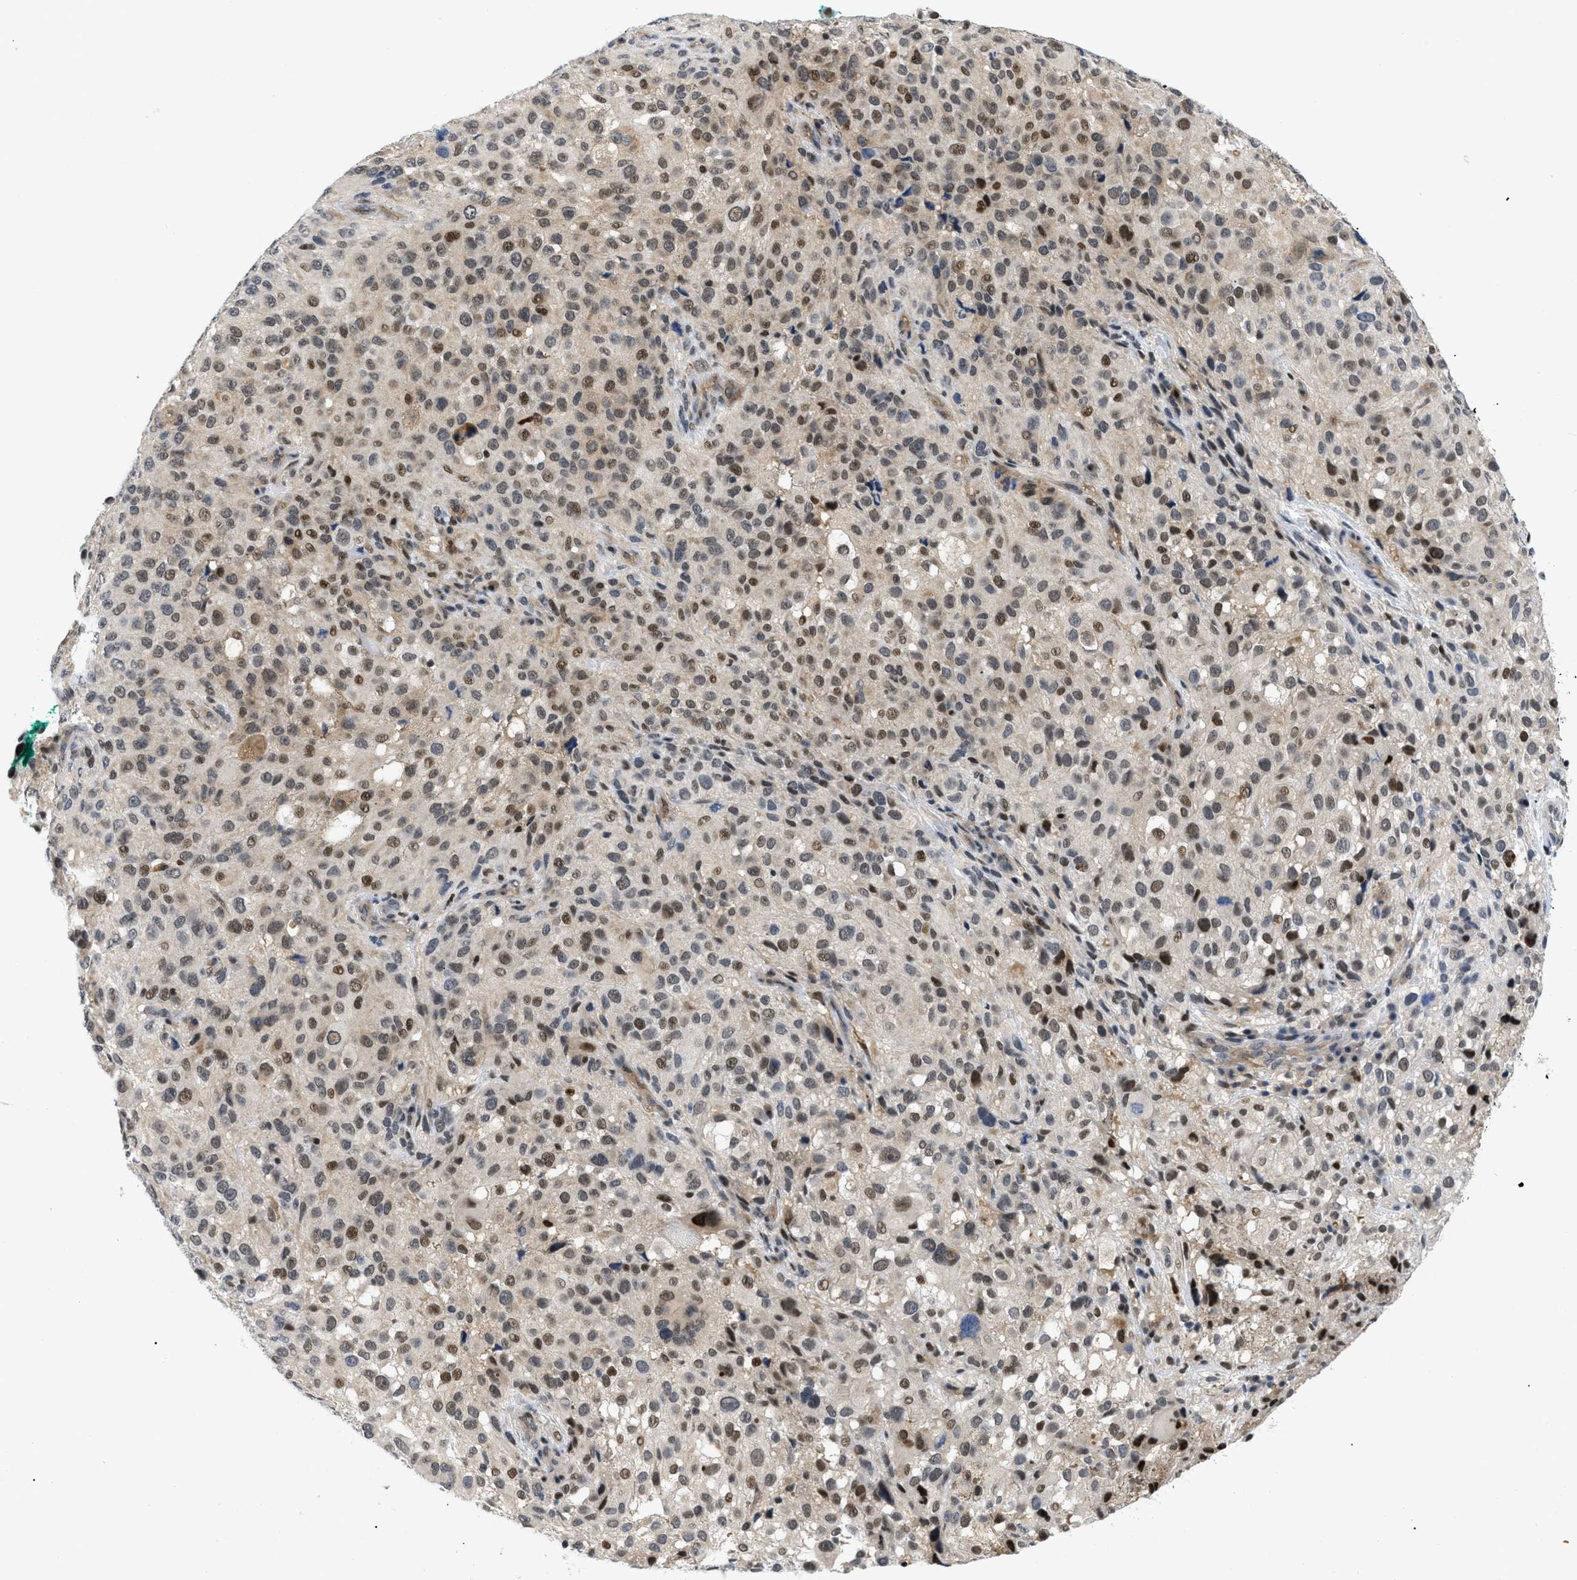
{"staining": {"intensity": "moderate", "quantity": ">75%", "location": "nuclear"}, "tissue": "melanoma", "cell_type": "Tumor cells", "image_type": "cancer", "snomed": [{"axis": "morphology", "description": "Necrosis, NOS"}, {"axis": "morphology", "description": "Malignant melanoma, NOS"}, {"axis": "topography", "description": "Skin"}], "caption": "A high-resolution micrograph shows immunohistochemistry (IHC) staining of malignant melanoma, which exhibits moderate nuclear expression in about >75% of tumor cells.", "gene": "SLC29A2", "patient": {"sex": "female", "age": 87}}